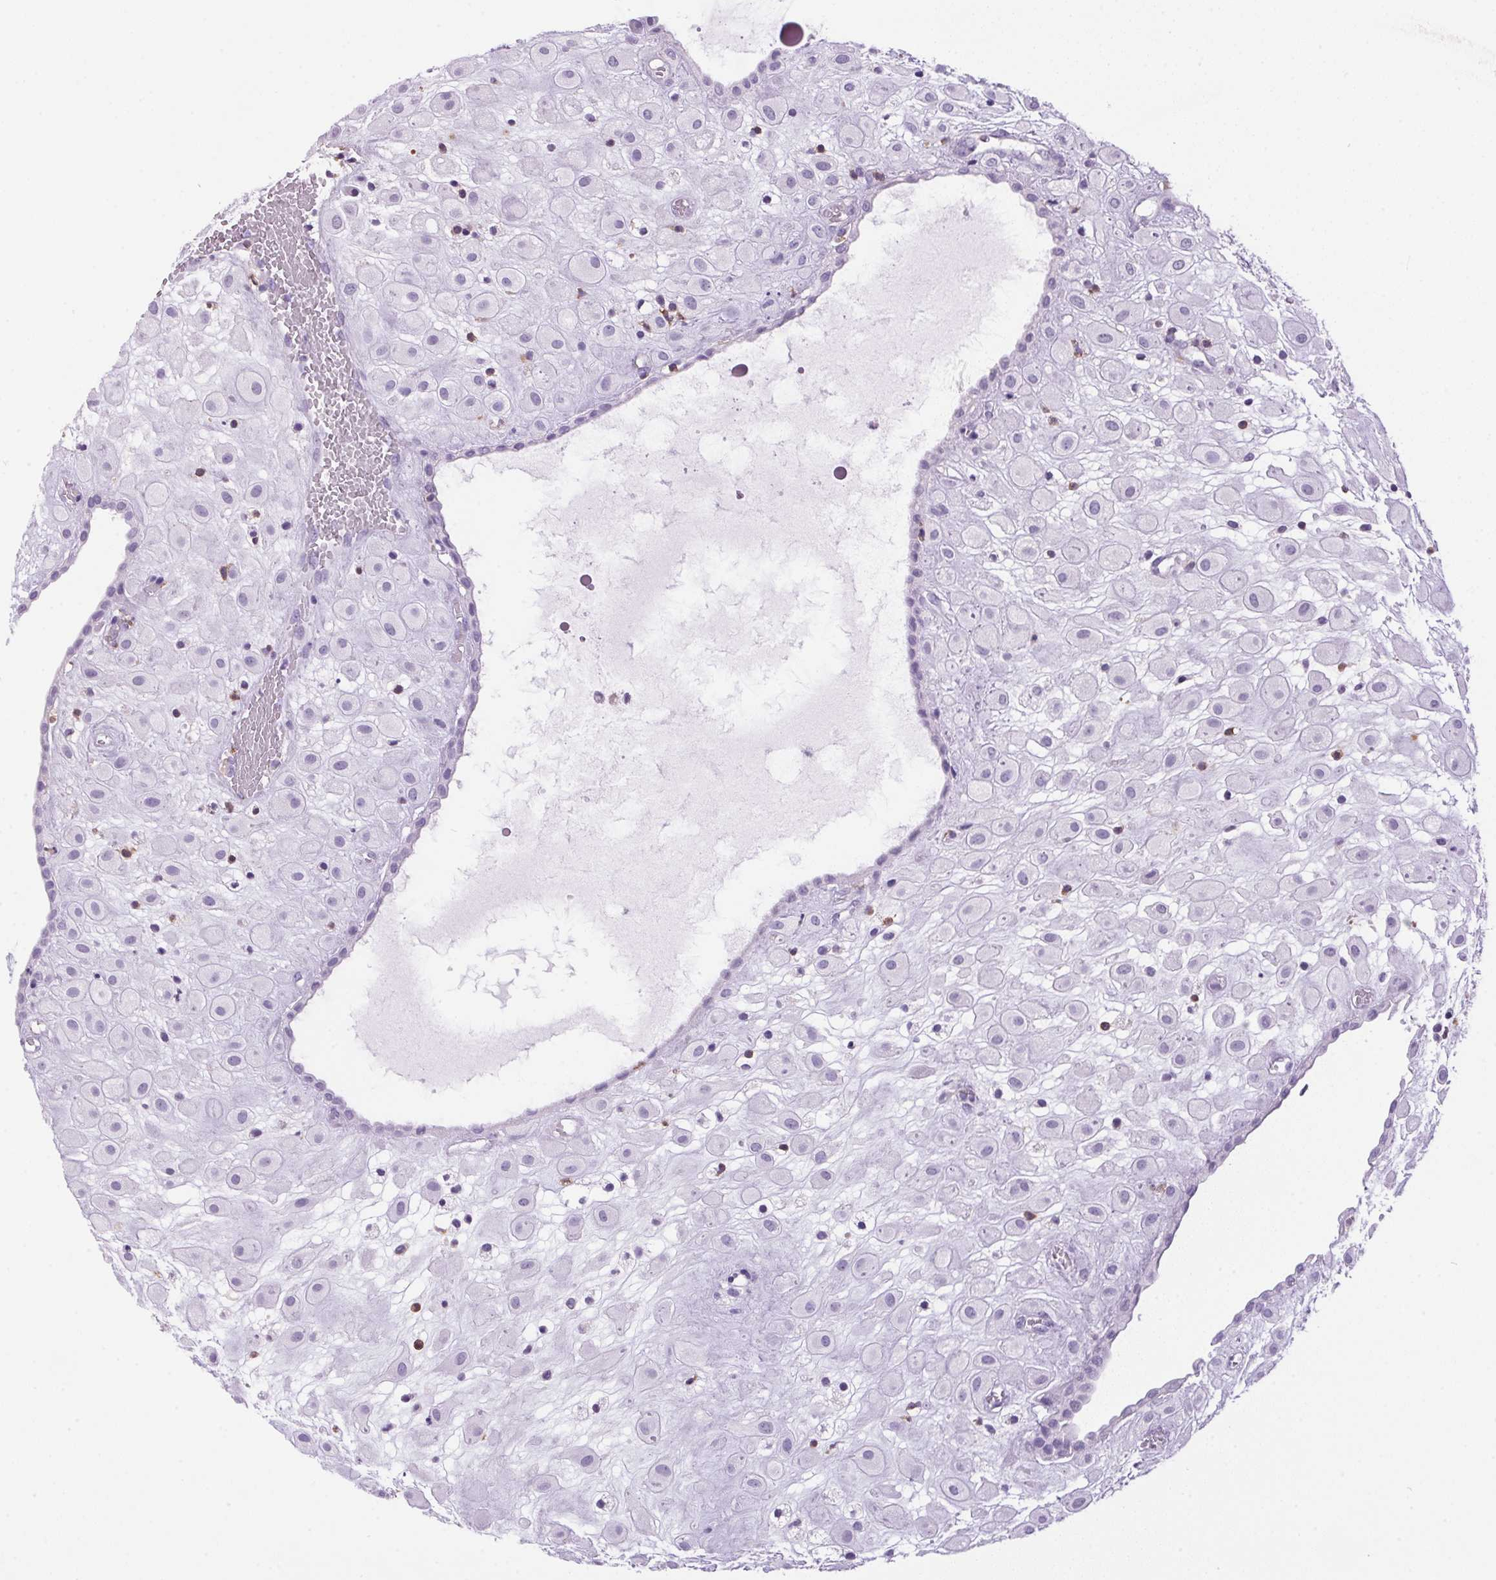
{"staining": {"intensity": "negative", "quantity": "none", "location": "none"}, "tissue": "placenta", "cell_type": "Decidual cells", "image_type": "normal", "snomed": [{"axis": "morphology", "description": "Normal tissue, NOS"}, {"axis": "topography", "description": "Placenta"}], "caption": "Histopathology image shows no significant protein expression in decidual cells of benign placenta.", "gene": "S100A2", "patient": {"sex": "female", "age": 24}}